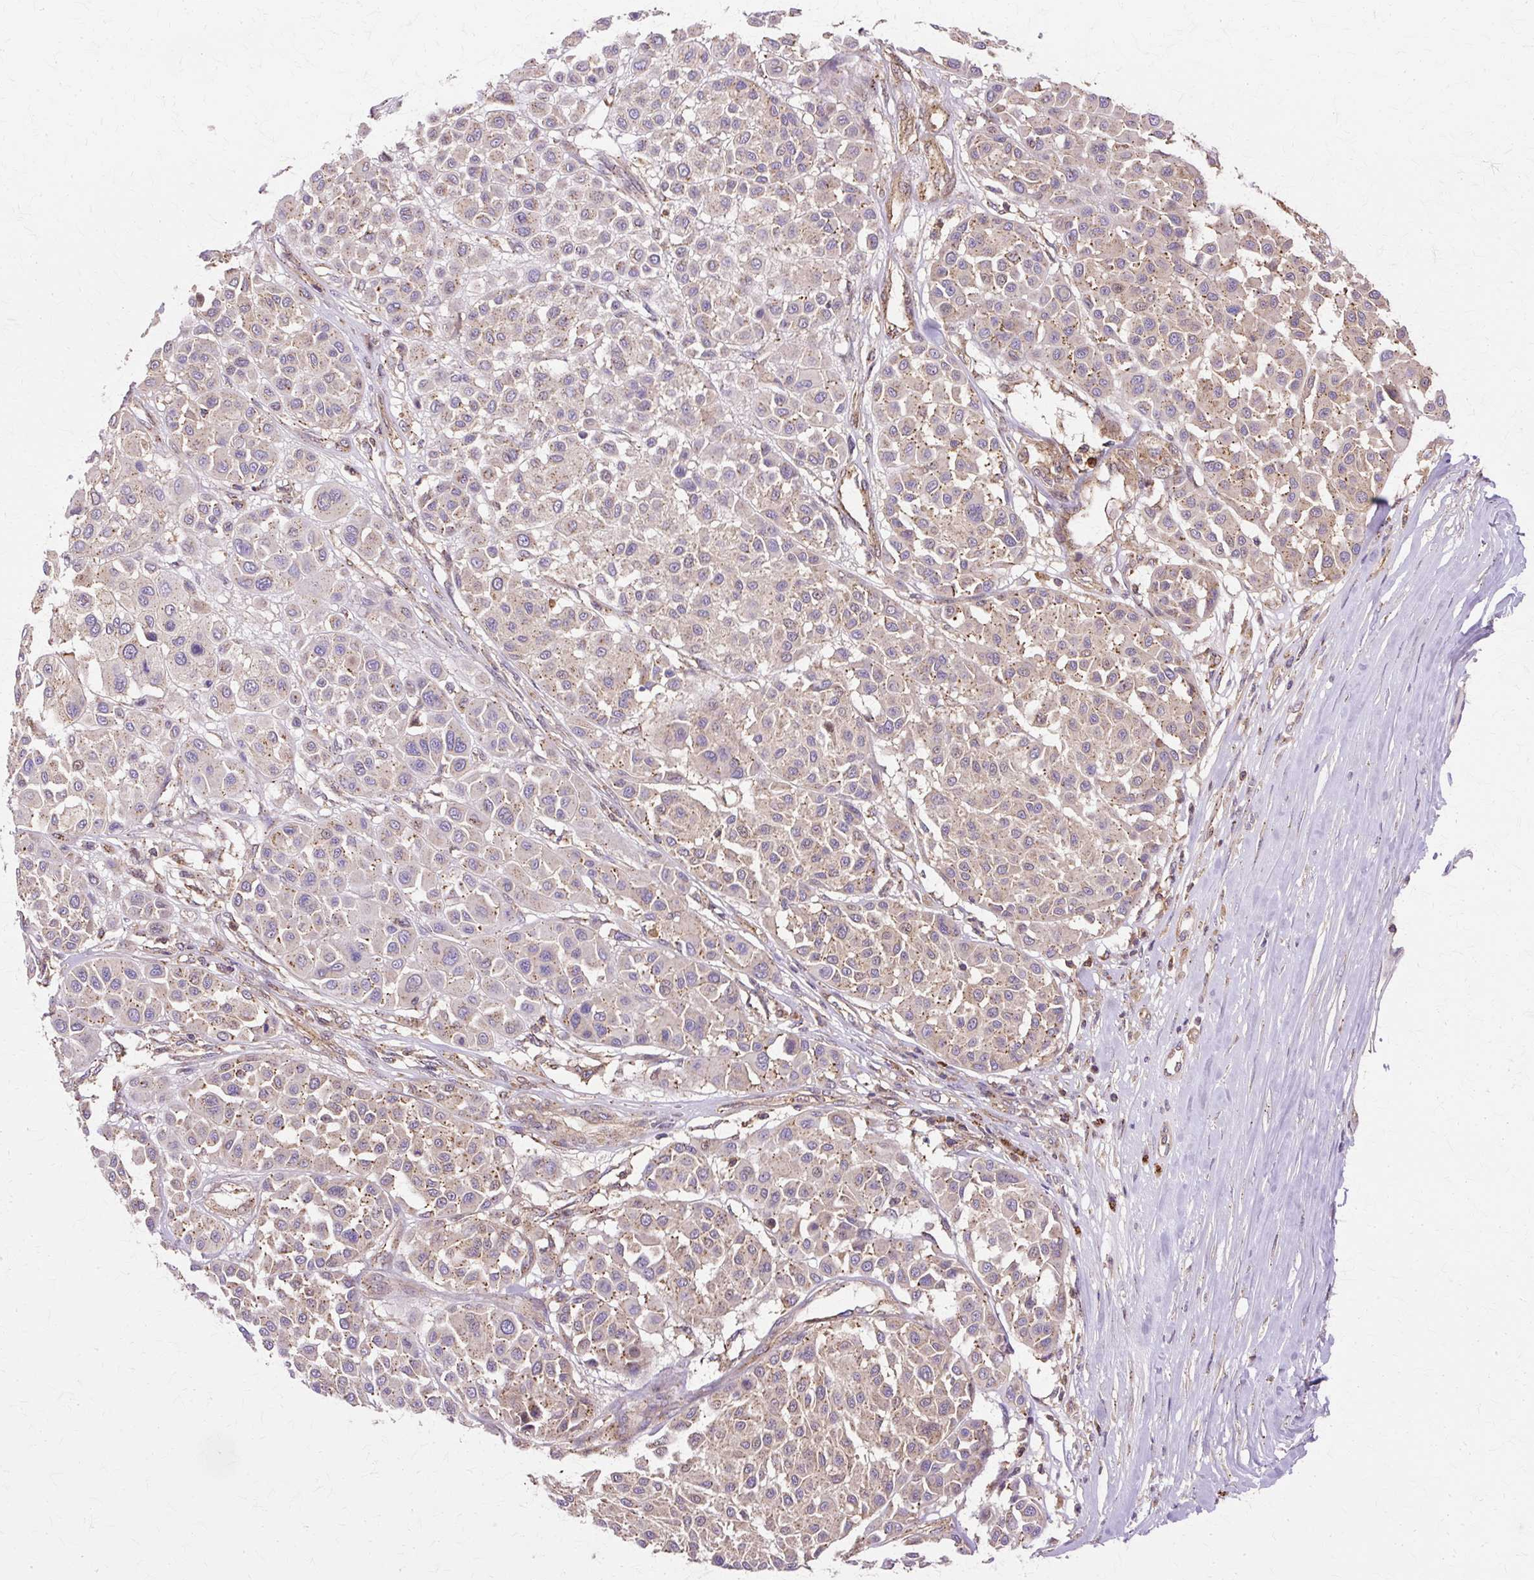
{"staining": {"intensity": "weak", "quantity": "25%-75%", "location": "cytoplasmic/membranous"}, "tissue": "melanoma", "cell_type": "Tumor cells", "image_type": "cancer", "snomed": [{"axis": "morphology", "description": "Malignant melanoma, Metastatic site"}, {"axis": "topography", "description": "Soft tissue"}], "caption": "Immunohistochemistry (IHC) histopathology image of neoplastic tissue: melanoma stained using immunohistochemistry (IHC) exhibits low levels of weak protein expression localized specifically in the cytoplasmic/membranous of tumor cells, appearing as a cytoplasmic/membranous brown color.", "gene": "COPB1", "patient": {"sex": "male", "age": 41}}